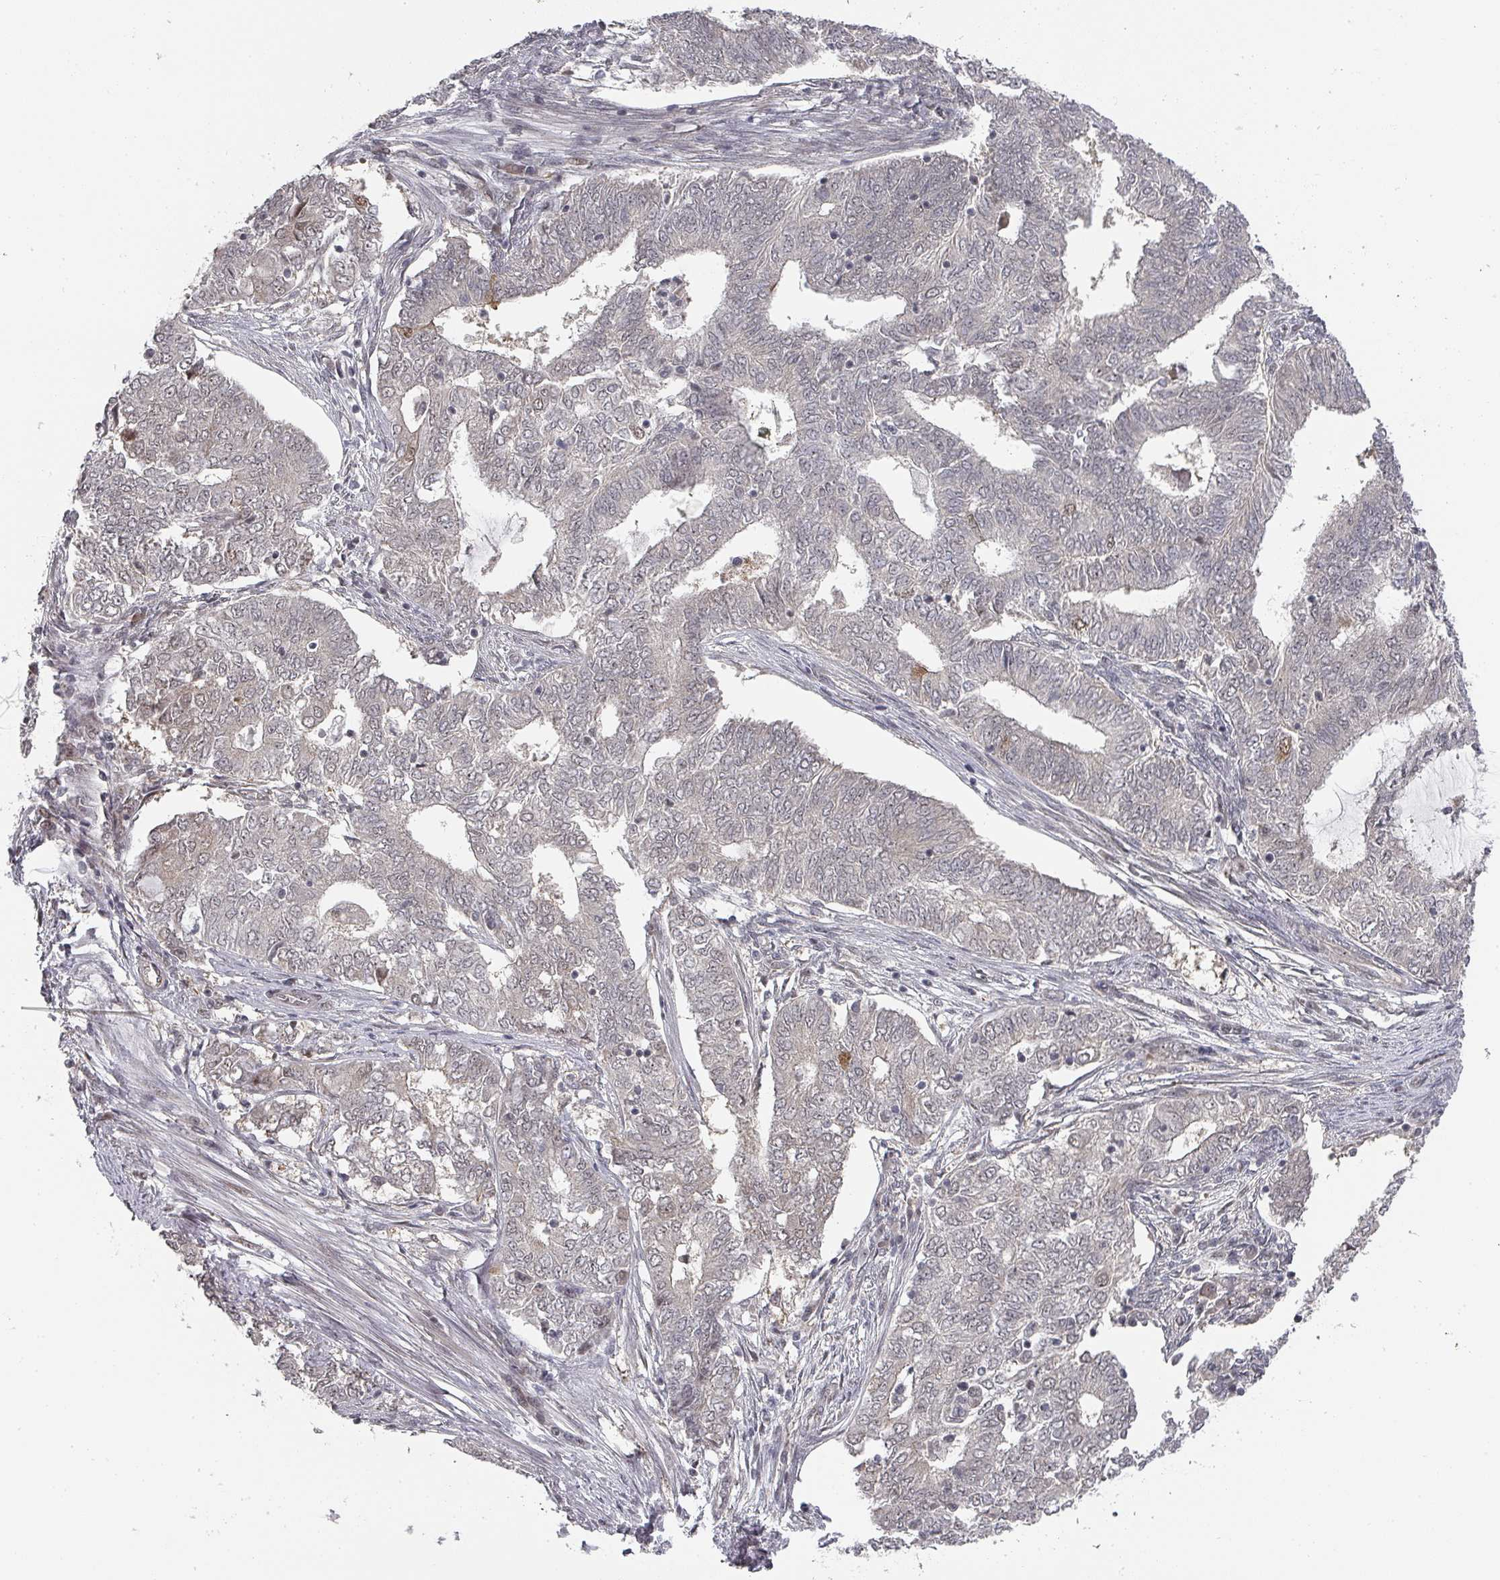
{"staining": {"intensity": "negative", "quantity": "none", "location": "none"}, "tissue": "endometrial cancer", "cell_type": "Tumor cells", "image_type": "cancer", "snomed": [{"axis": "morphology", "description": "Adenocarcinoma, NOS"}, {"axis": "topography", "description": "Endometrium"}], "caption": "A high-resolution histopathology image shows immunohistochemistry staining of endometrial adenocarcinoma, which shows no significant staining in tumor cells.", "gene": "KIF1C", "patient": {"sex": "female", "age": 62}}